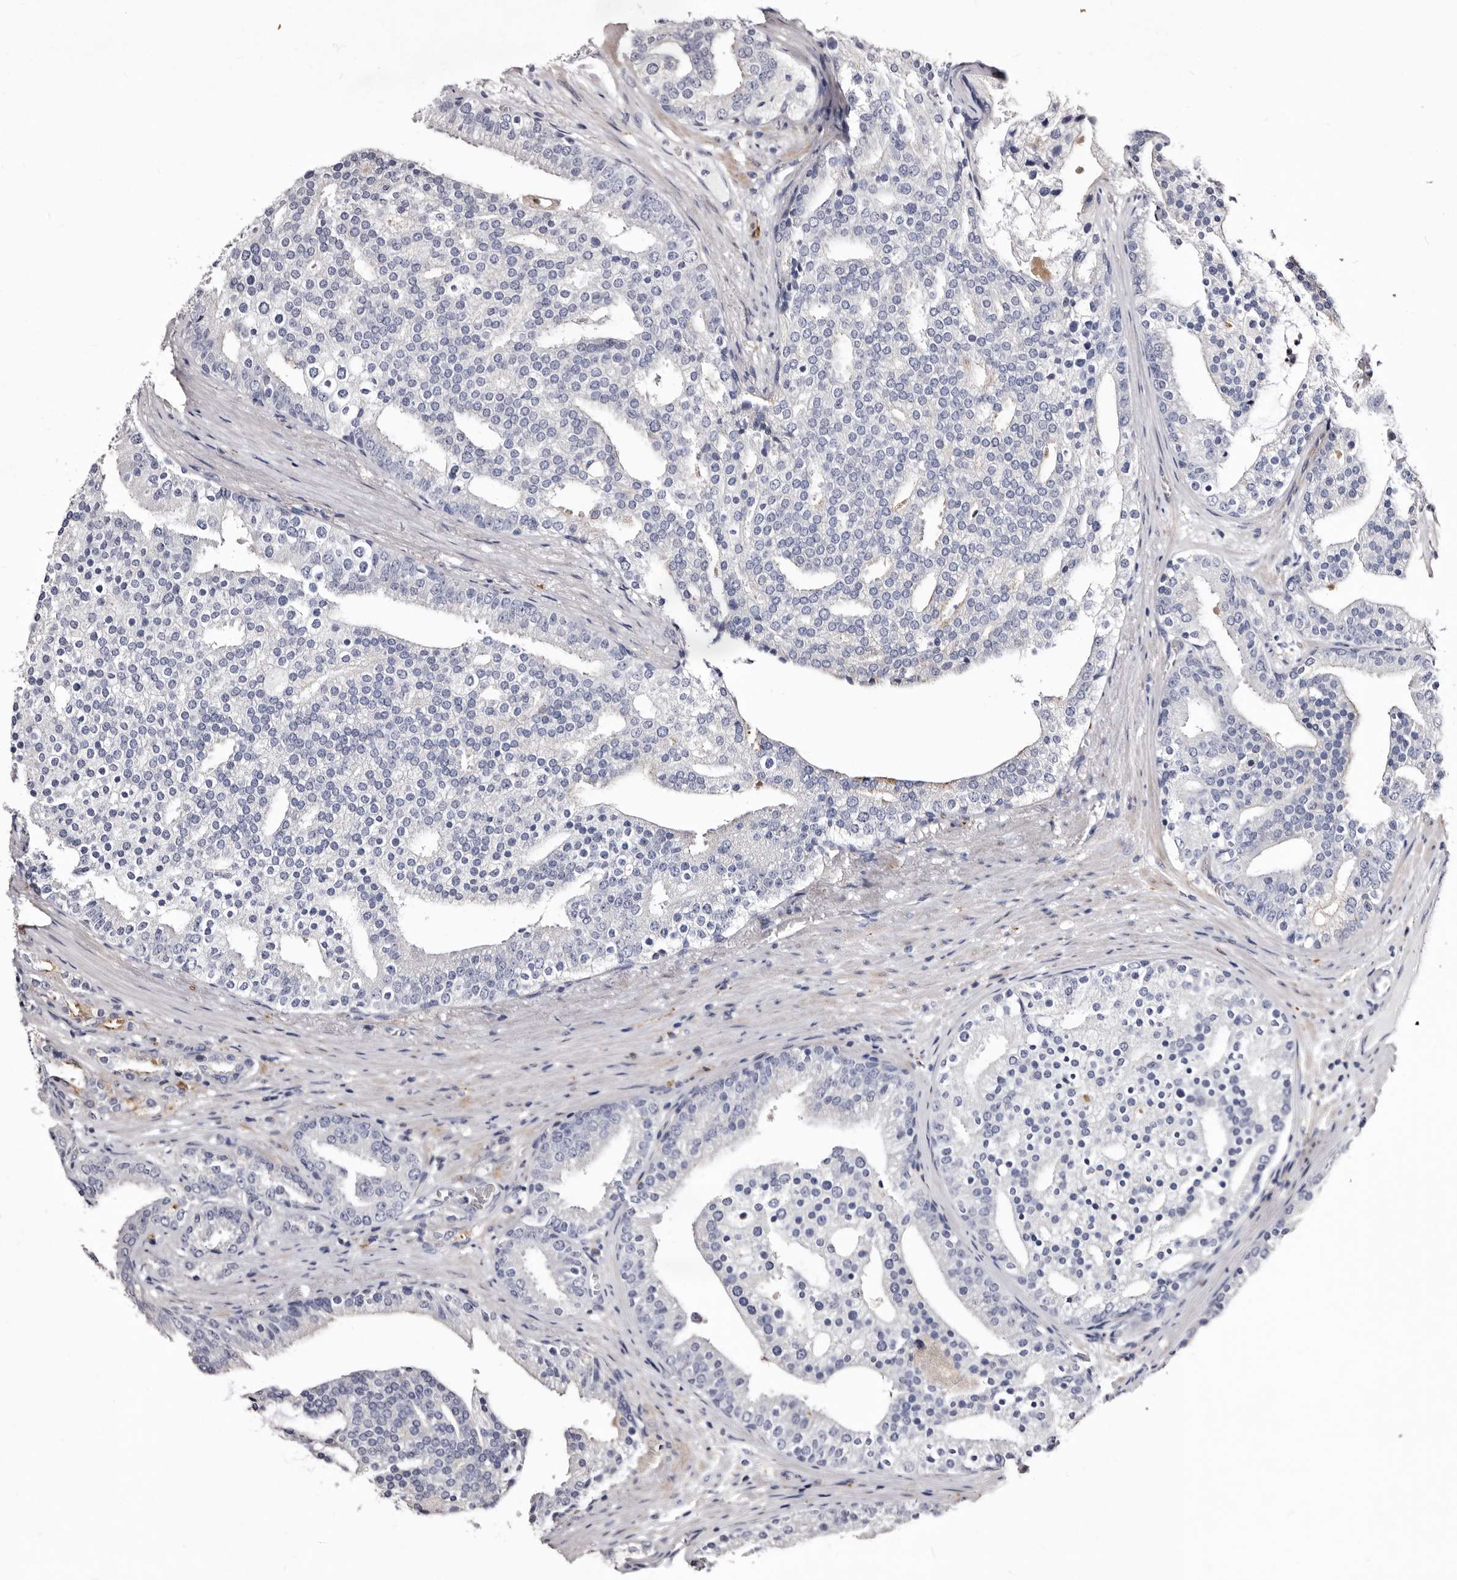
{"staining": {"intensity": "negative", "quantity": "none", "location": "none"}, "tissue": "prostate cancer", "cell_type": "Tumor cells", "image_type": "cancer", "snomed": [{"axis": "morphology", "description": "Adenocarcinoma, Low grade"}, {"axis": "topography", "description": "Prostate"}], "caption": "IHC of prostate low-grade adenocarcinoma demonstrates no positivity in tumor cells. (Stains: DAB (3,3'-diaminobenzidine) immunohistochemistry with hematoxylin counter stain, Microscopy: brightfield microscopy at high magnification).", "gene": "AUNIP", "patient": {"sex": "male", "age": 67}}